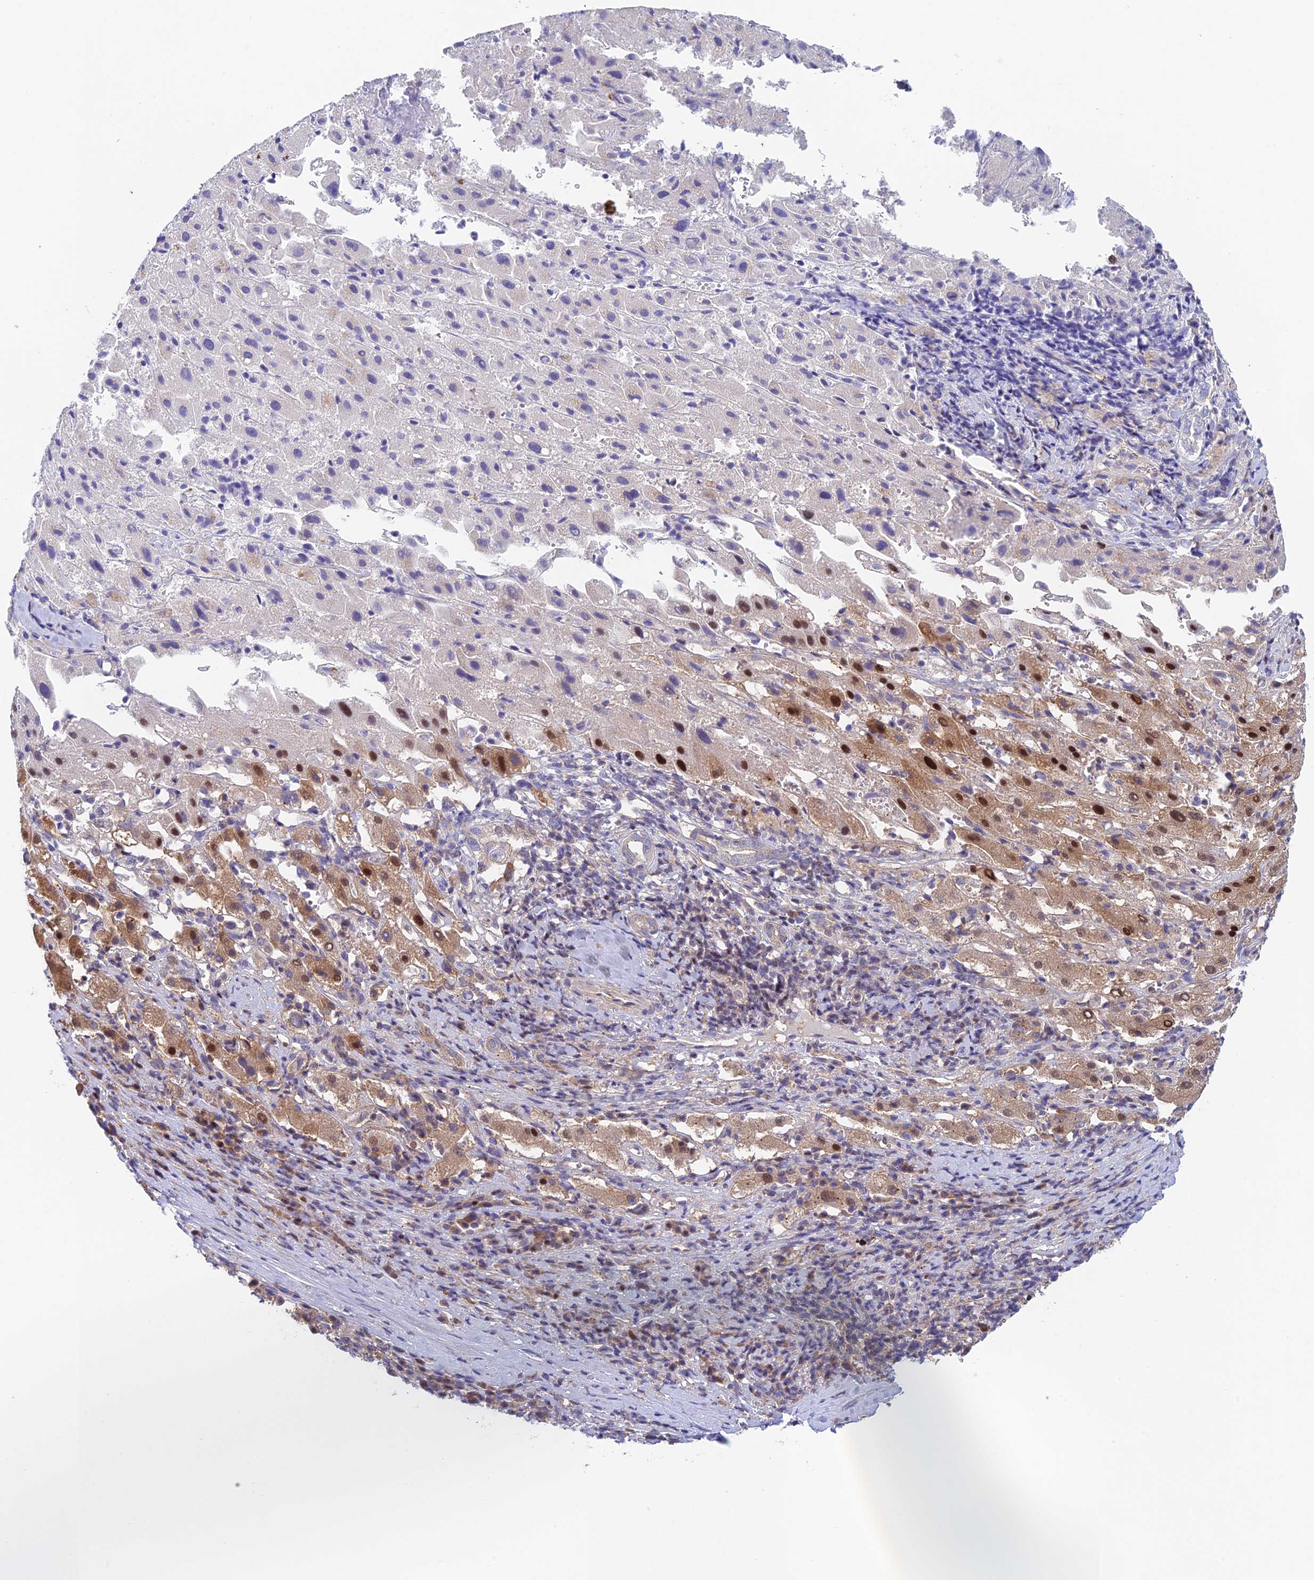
{"staining": {"intensity": "moderate", "quantity": "25%-75%", "location": "cytoplasmic/membranous,nuclear"}, "tissue": "liver cancer", "cell_type": "Tumor cells", "image_type": "cancer", "snomed": [{"axis": "morphology", "description": "Carcinoma, Hepatocellular, NOS"}, {"axis": "topography", "description": "Liver"}], "caption": "This is a histology image of IHC staining of liver cancer, which shows moderate expression in the cytoplasmic/membranous and nuclear of tumor cells.", "gene": "MRPL17", "patient": {"sex": "female", "age": 58}}